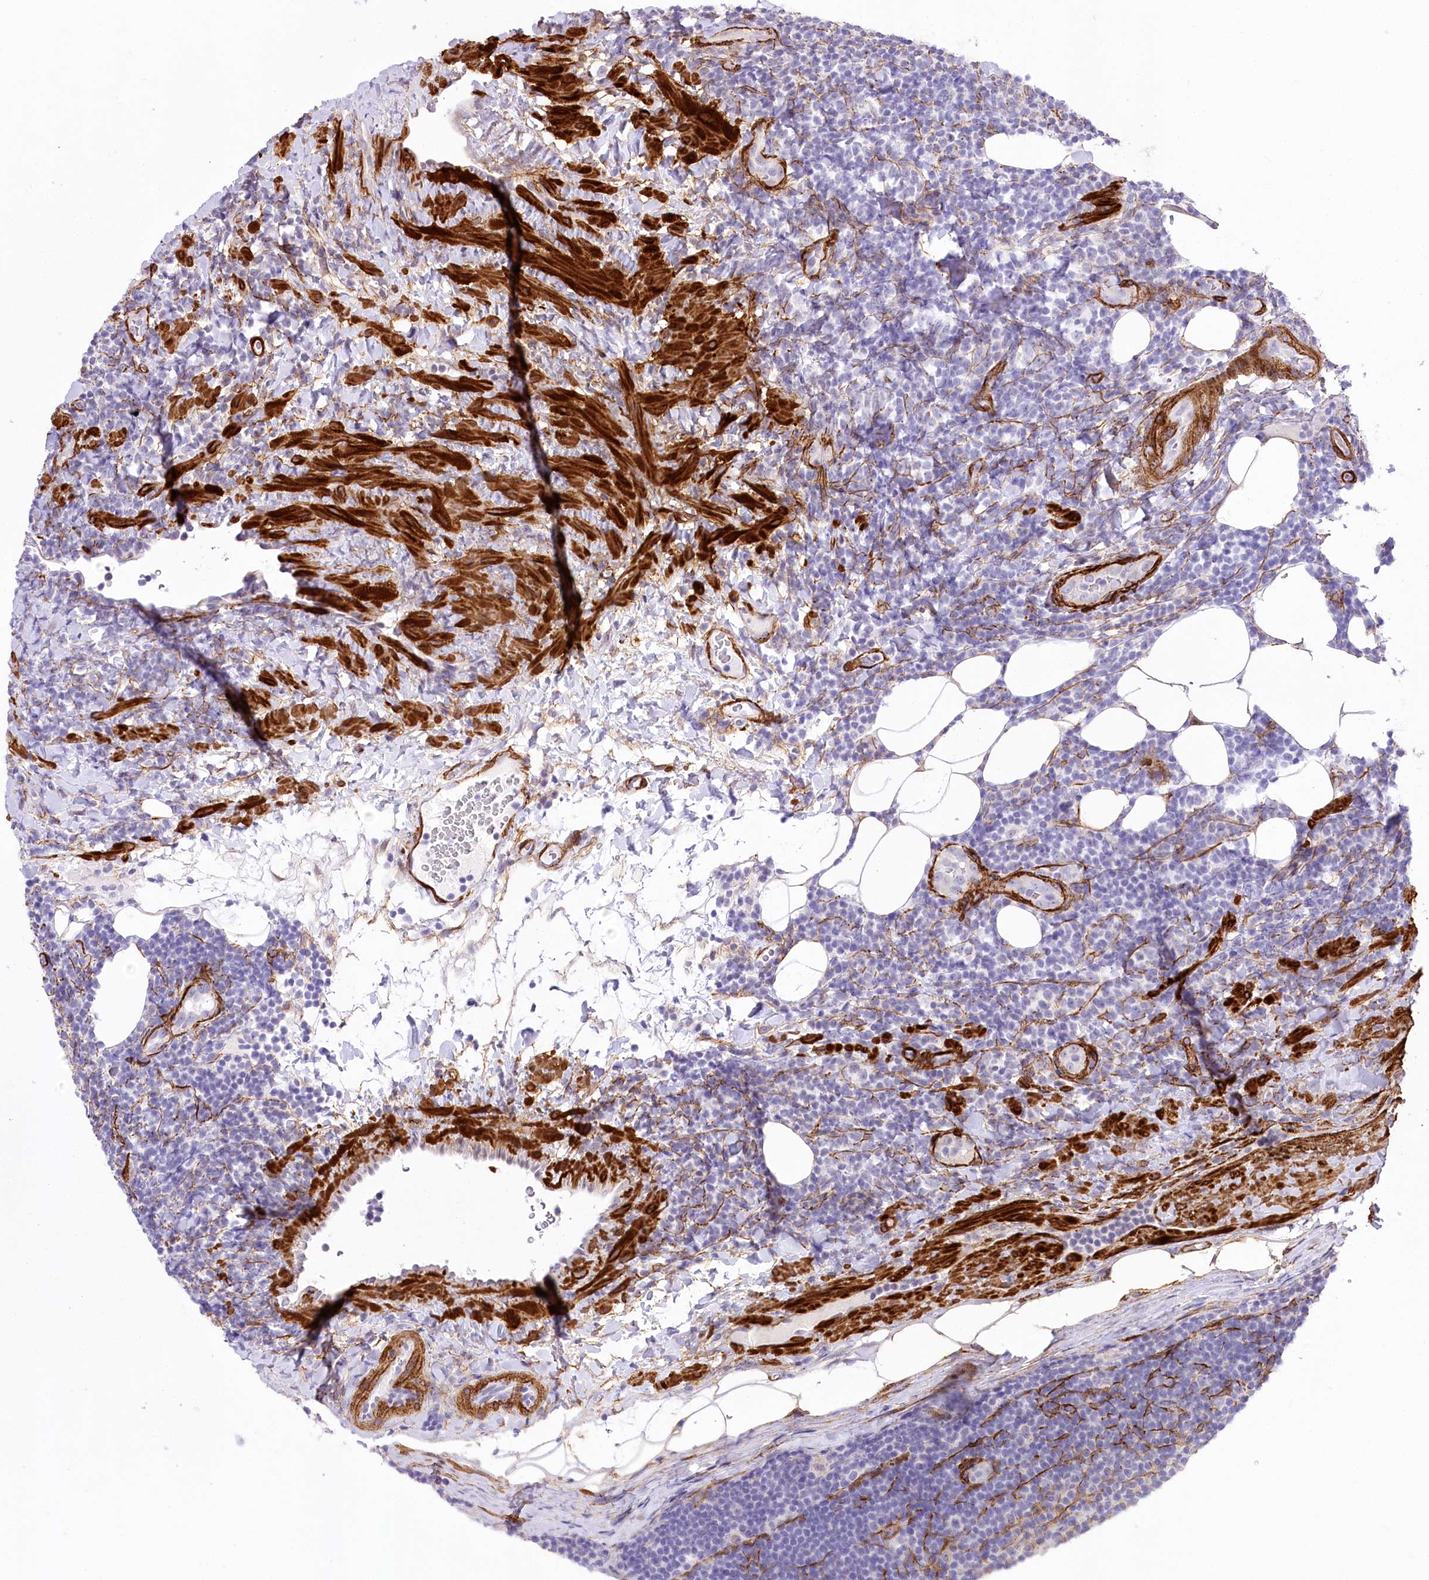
{"staining": {"intensity": "negative", "quantity": "none", "location": "none"}, "tissue": "lymphoma", "cell_type": "Tumor cells", "image_type": "cancer", "snomed": [{"axis": "morphology", "description": "Malignant lymphoma, non-Hodgkin's type, Low grade"}, {"axis": "topography", "description": "Lymph node"}], "caption": "Protein analysis of lymphoma shows no significant positivity in tumor cells. (Brightfield microscopy of DAB (3,3'-diaminobenzidine) immunohistochemistry (IHC) at high magnification).", "gene": "SYNPO2", "patient": {"sex": "male", "age": 66}}